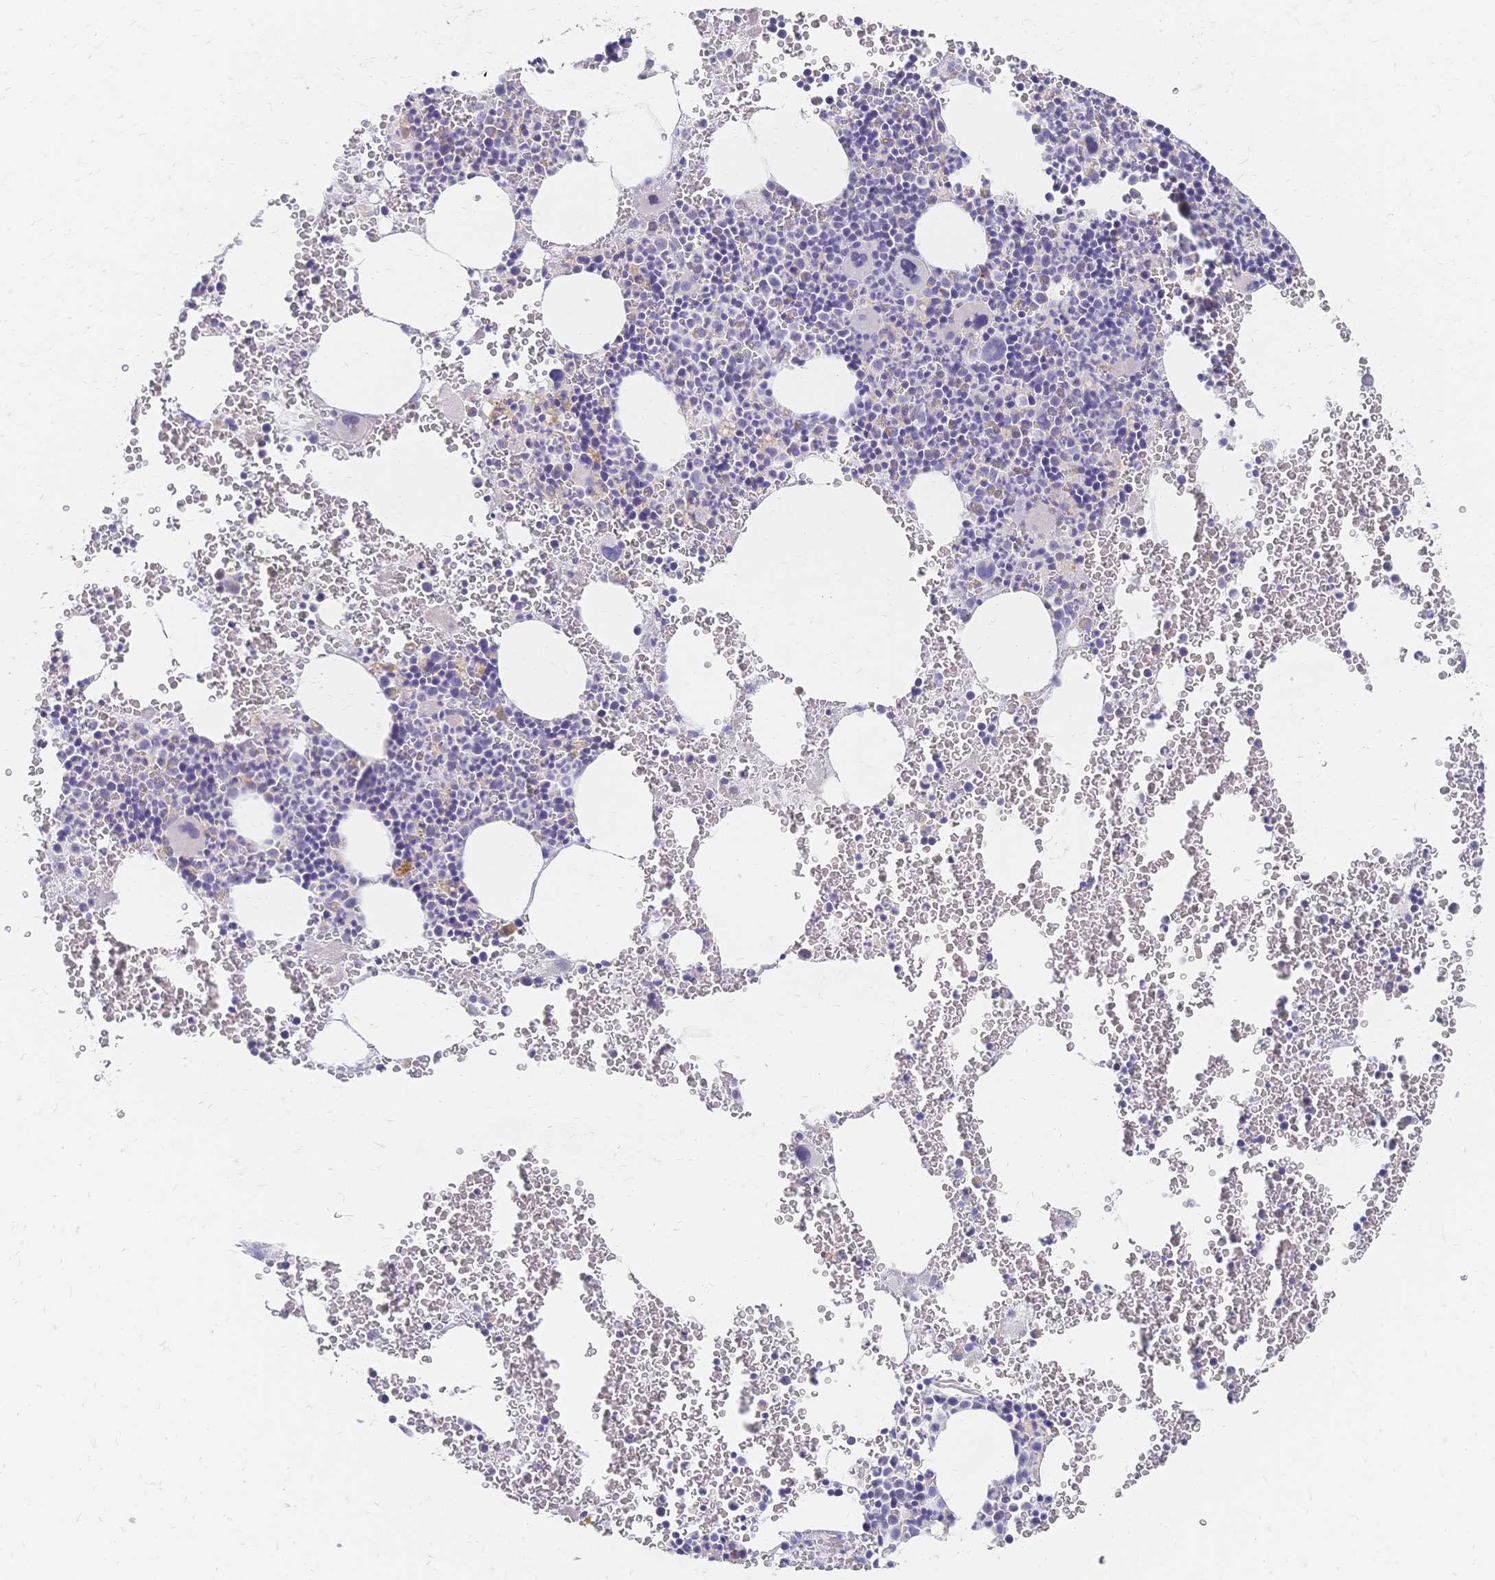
{"staining": {"intensity": "negative", "quantity": "none", "location": "none"}, "tissue": "bone marrow", "cell_type": "Hematopoietic cells", "image_type": "normal", "snomed": [{"axis": "morphology", "description": "Normal tissue, NOS"}, {"axis": "topography", "description": "Bone marrow"}], "caption": "An immunohistochemistry histopathology image of benign bone marrow is shown. There is no staining in hematopoietic cells of bone marrow.", "gene": "VWC2L", "patient": {"sex": "male", "age": 47}}